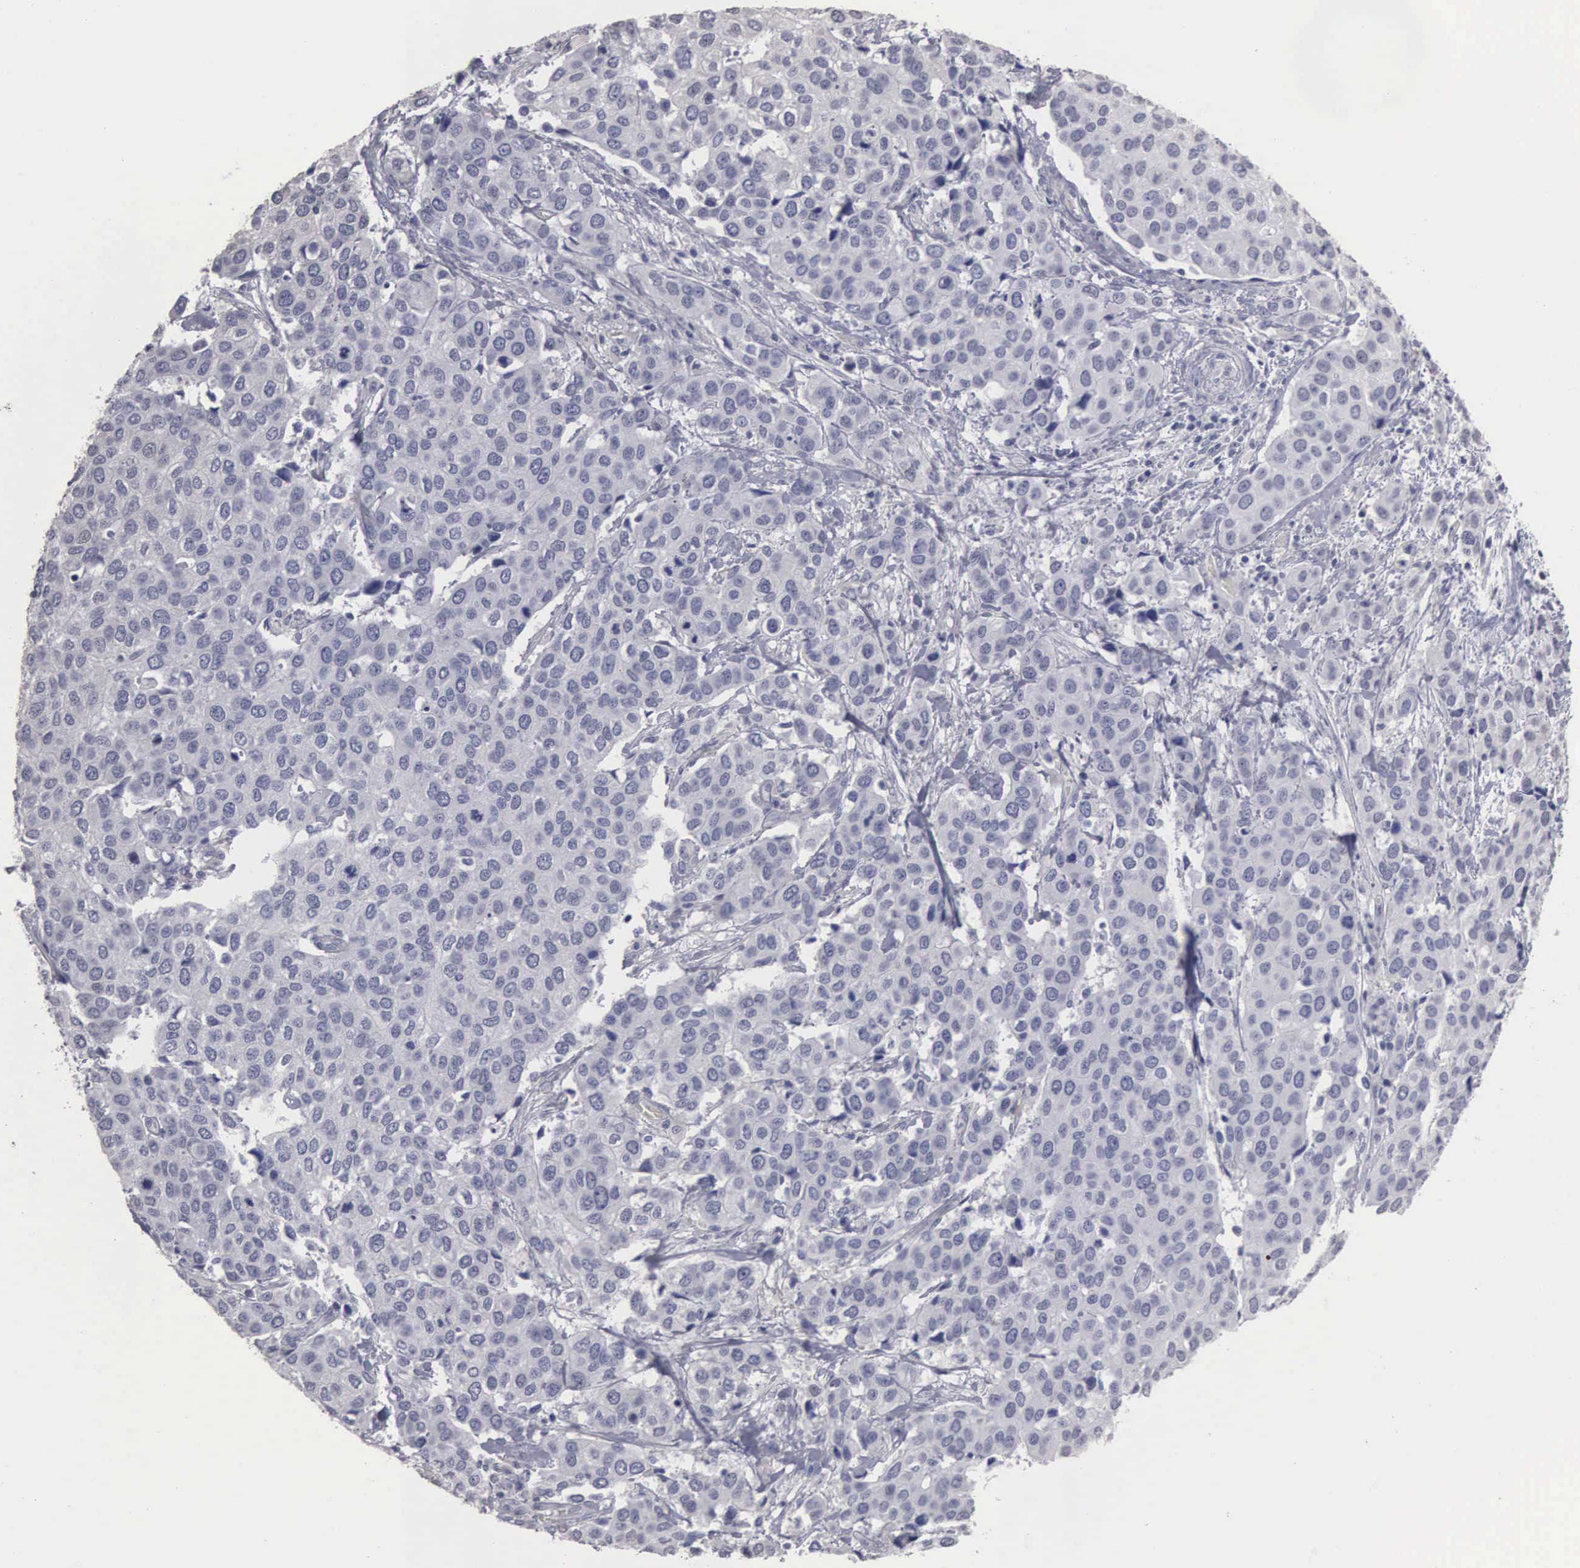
{"staining": {"intensity": "negative", "quantity": "none", "location": "none"}, "tissue": "cervical cancer", "cell_type": "Tumor cells", "image_type": "cancer", "snomed": [{"axis": "morphology", "description": "Squamous cell carcinoma, NOS"}, {"axis": "topography", "description": "Cervix"}], "caption": "Cervical cancer stained for a protein using immunohistochemistry displays no expression tumor cells.", "gene": "UPB1", "patient": {"sex": "female", "age": 54}}